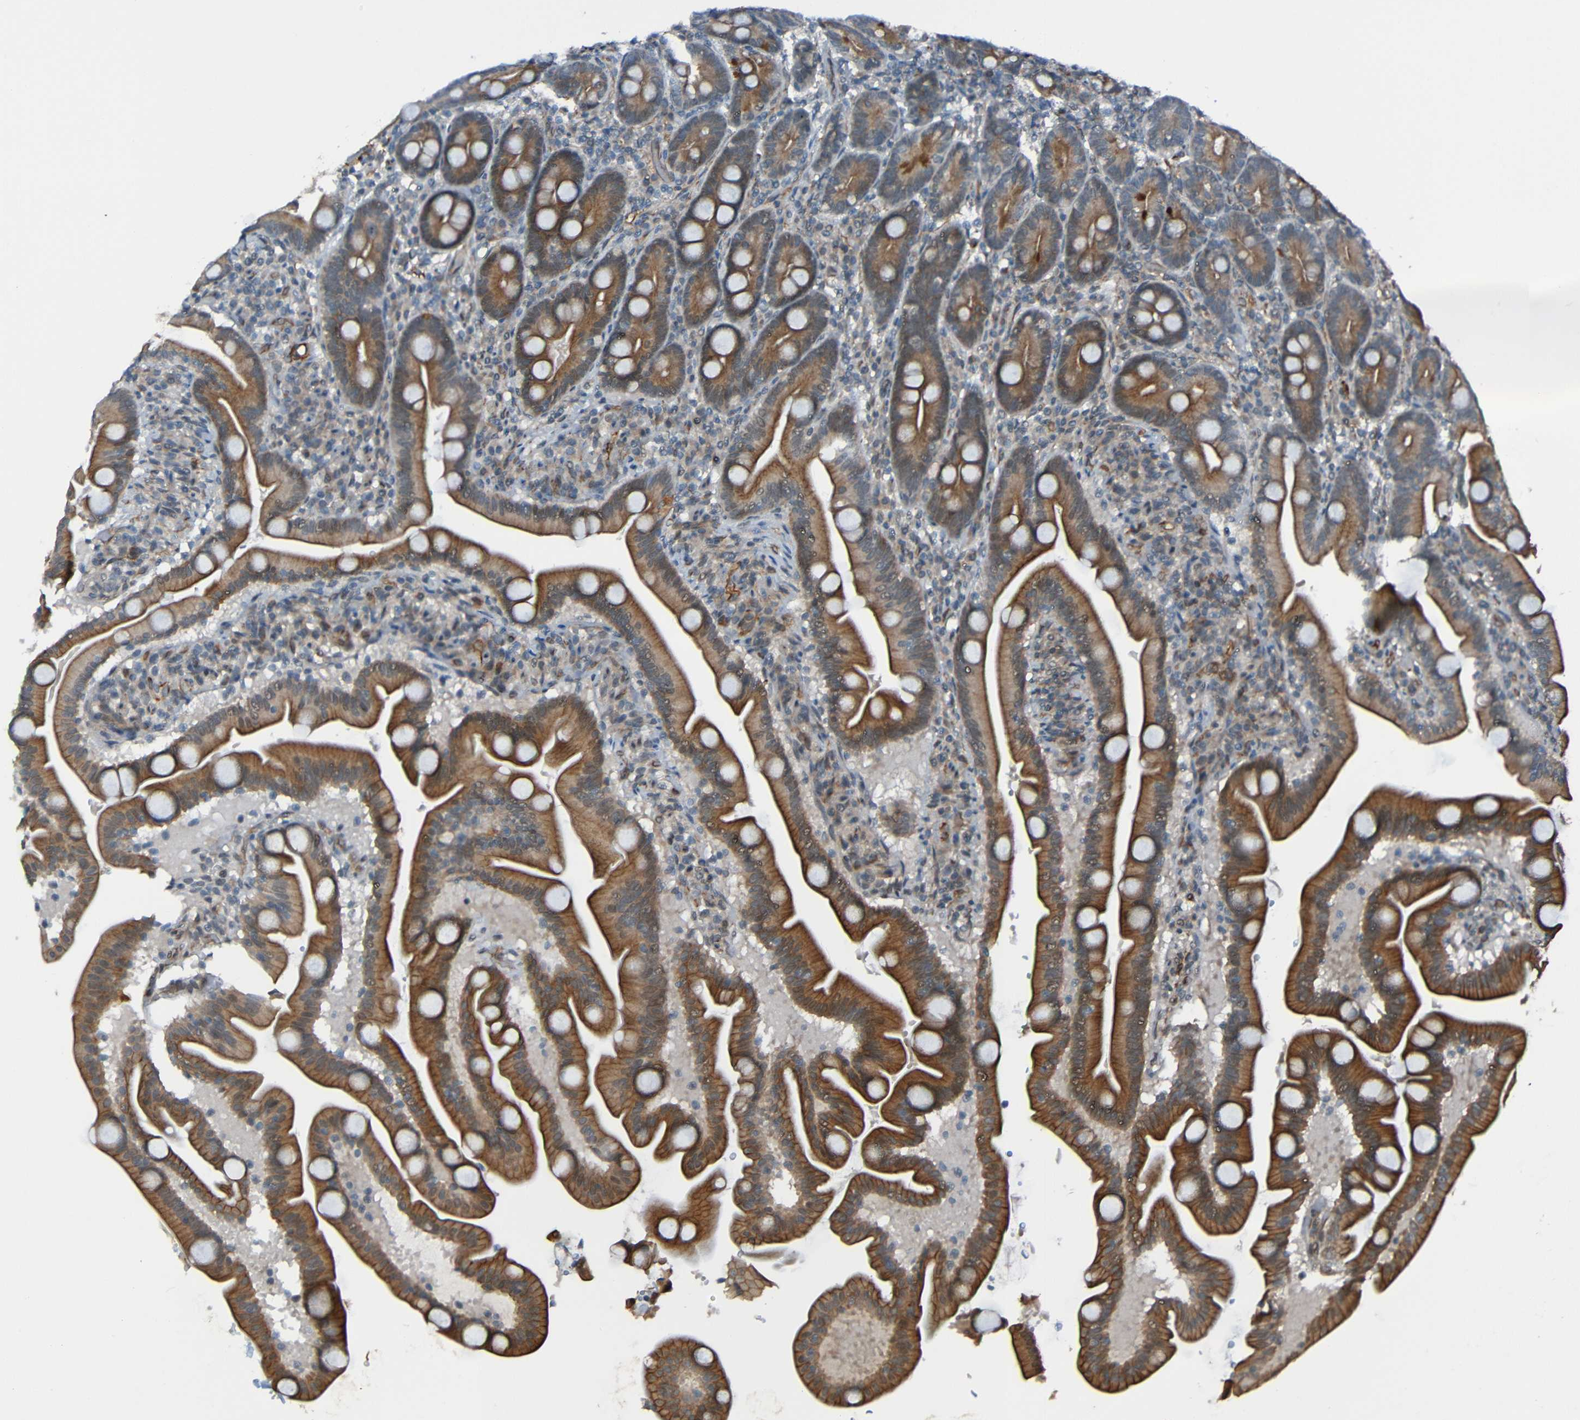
{"staining": {"intensity": "moderate", "quantity": ">75%", "location": "cytoplasmic/membranous"}, "tissue": "duodenum", "cell_type": "Glandular cells", "image_type": "normal", "snomed": [{"axis": "morphology", "description": "Normal tissue, NOS"}, {"axis": "topography", "description": "Duodenum"}], "caption": "Immunohistochemistry of unremarkable duodenum shows medium levels of moderate cytoplasmic/membranous expression in approximately >75% of glandular cells.", "gene": "LGR5", "patient": {"sex": "male", "age": 54}}